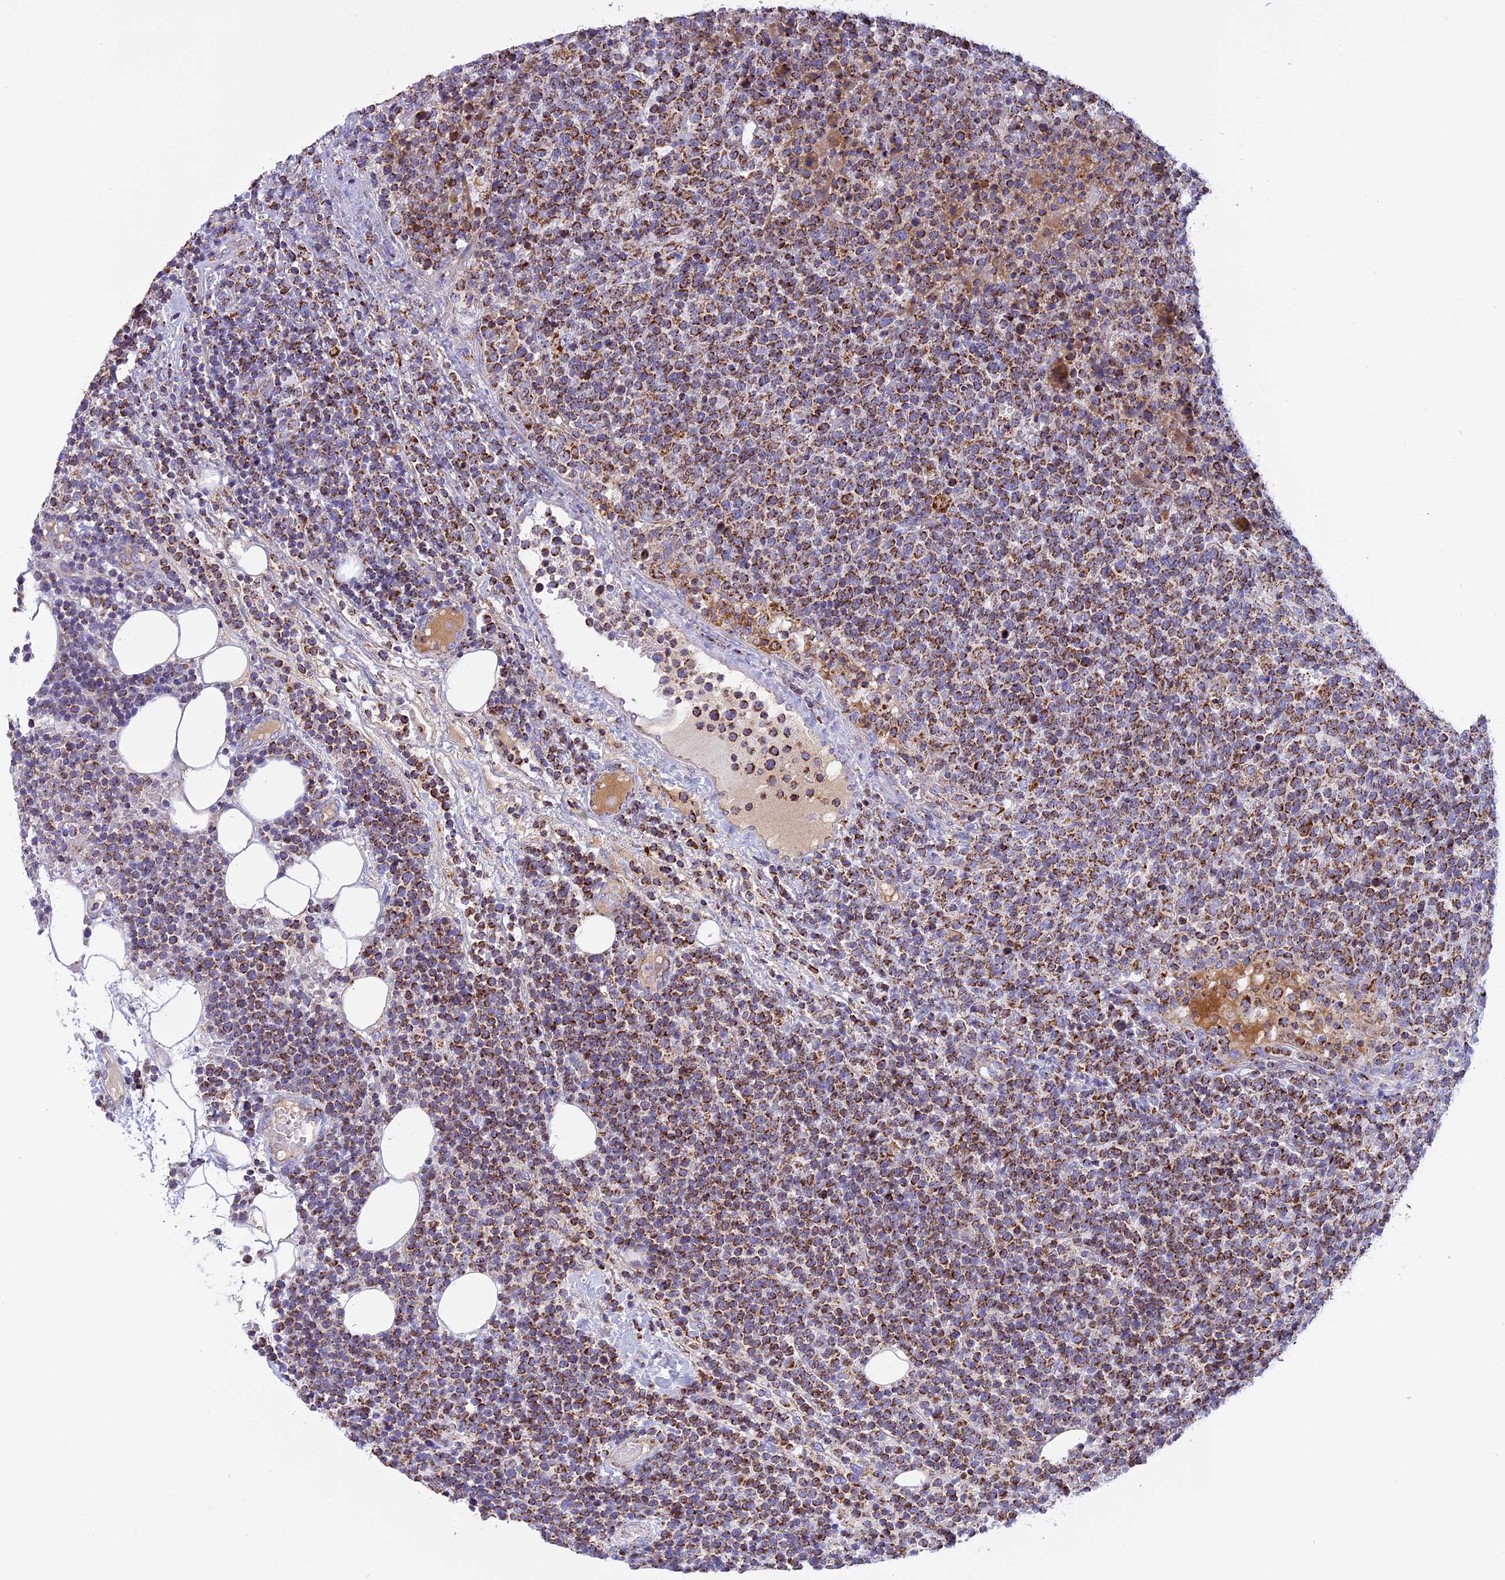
{"staining": {"intensity": "moderate", "quantity": ">75%", "location": "cytoplasmic/membranous"}, "tissue": "lymphoma", "cell_type": "Tumor cells", "image_type": "cancer", "snomed": [{"axis": "morphology", "description": "Malignant lymphoma, non-Hodgkin's type, High grade"}, {"axis": "topography", "description": "Lymph node"}], "caption": "Lymphoma was stained to show a protein in brown. There is medium levels of moderate cytoplasmic/membranous staining in approximately >75% of tumor cells. (IHC, brightfield microscopy, high magnification).", "gene": "KCNG1", "patient": {"sex": "male", "age": 61}}